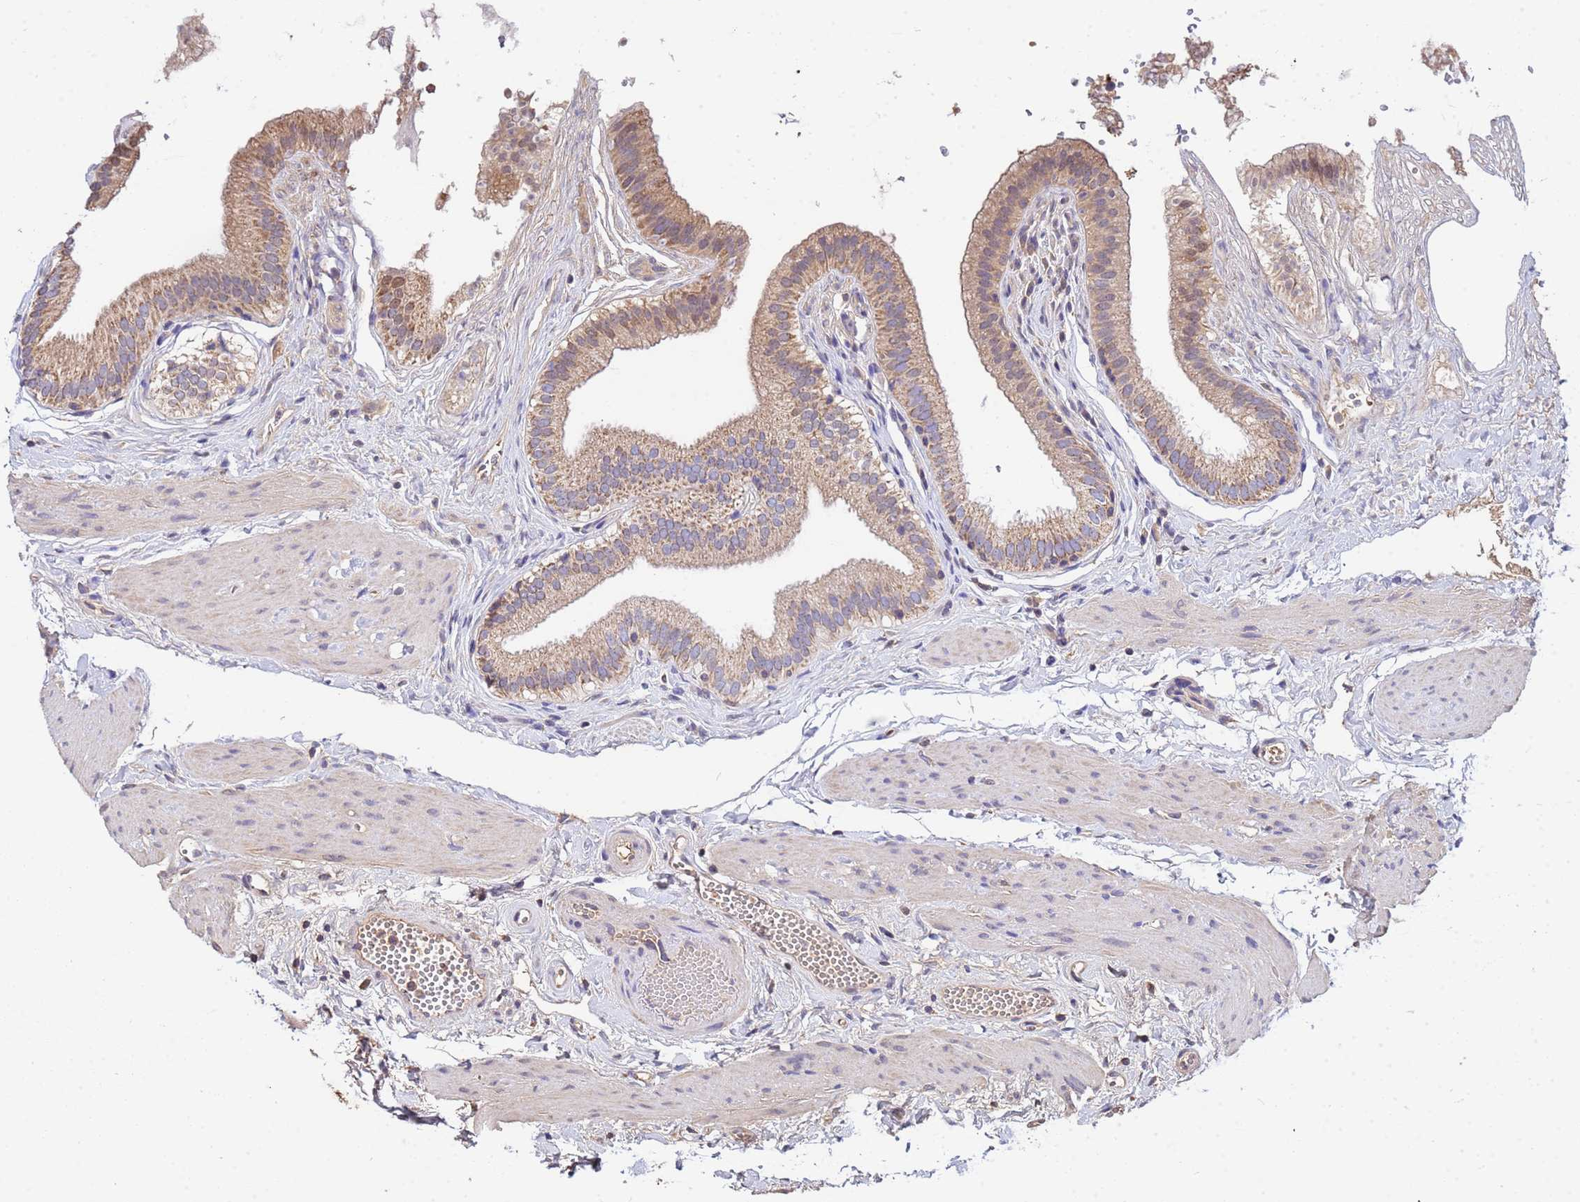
{"staining": {"intensity": "moderate", "quantity": ">75%", "location": "cytoplasmic/membranous"}, "tissue": "gallbladder", "cell_type": "Glandular cells", "image_type": "normal", "snomed": [{"axis": "morphology", "description": "Normal tissue, NOS"}, {"axis": "topography", "description": "Gallbladder"}], "caption": "Gallbladder was stained to show a protein in brown. There is medium levels of moderate cytoplasmic/membranous staining in about >75% of glandular cells. The staining was performed using DAB (3,3'-diaminobenzidine), with brown indicating positive protein expression. Nuclei are stained blue with hematoxylin.", "gene": "GLUD1", "patient": {"sex": "female", "age": 54}}